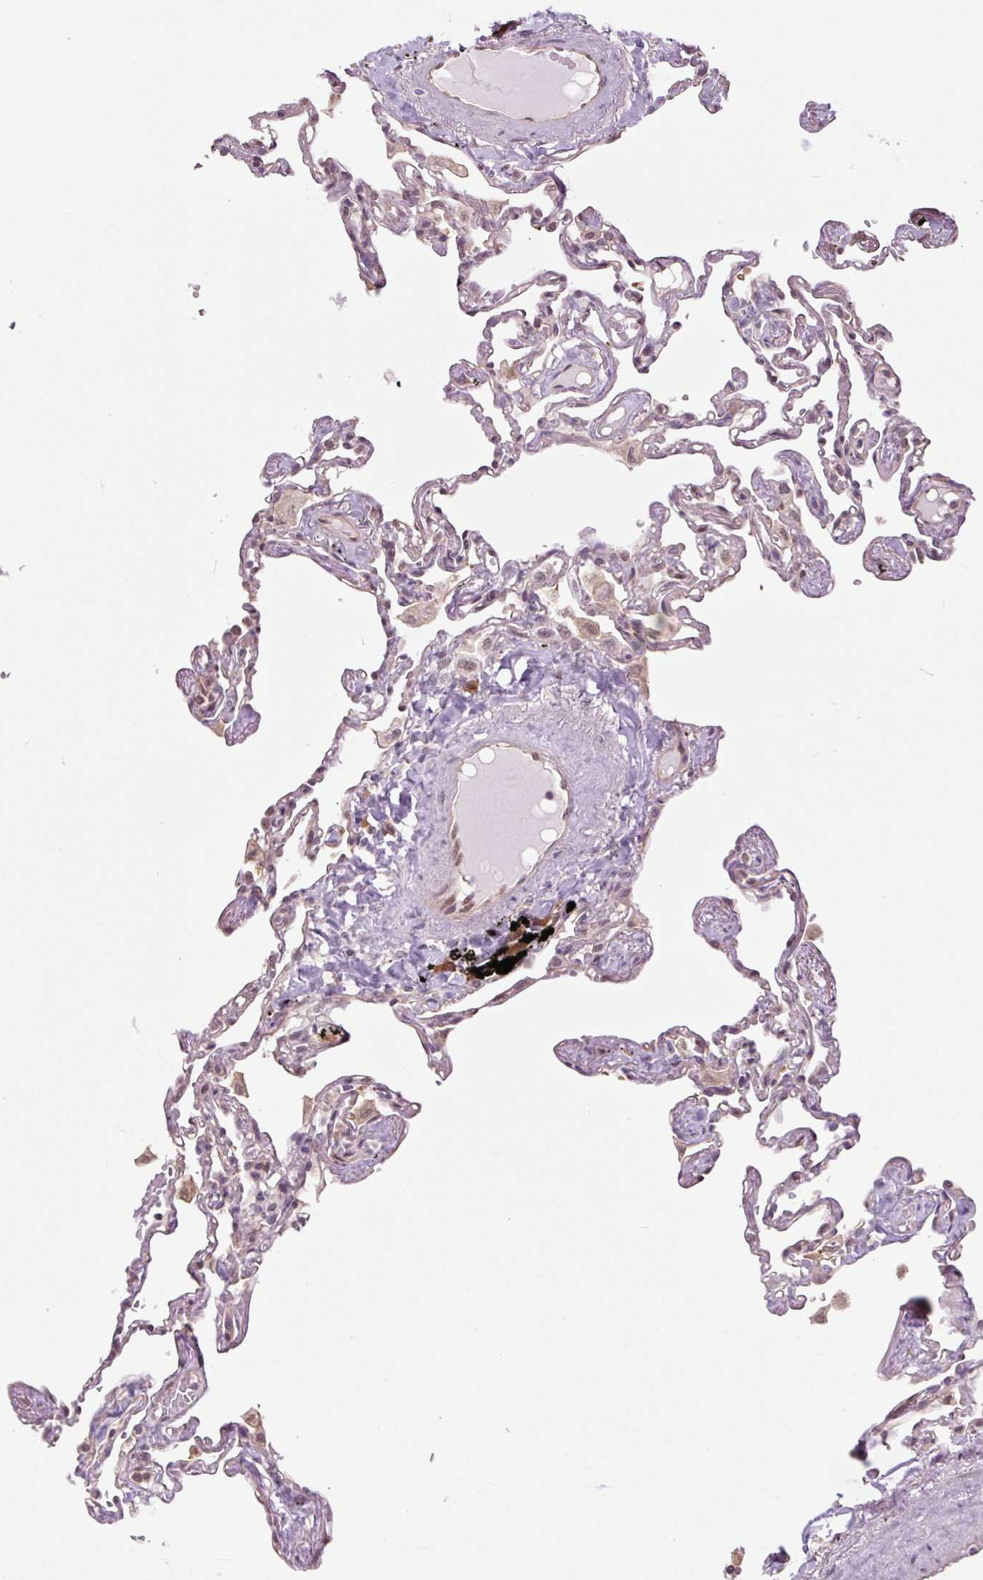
{"staining": {"intensity": "moderate", "quantity": "25%-75%", "location": "cytoplasmic/membranous,nuclear"}, "tissue": "lung", "cell_type": "Alveolar cells", "image_type": "normal", "snomed": [{"axis": "morphology", "description": "Normal tissue, NOS"}, {"axis": "topography", "description": "Lung"}], "caption": "This image reveals immunohistochemistry staining of benign lung, with medium moderate cytoplasmic/membranous,nuclear expression in approximately 25%-75% of alveolar cells.", "gene": "TPT1", "patient": {"sex": "female", "age": 67}}